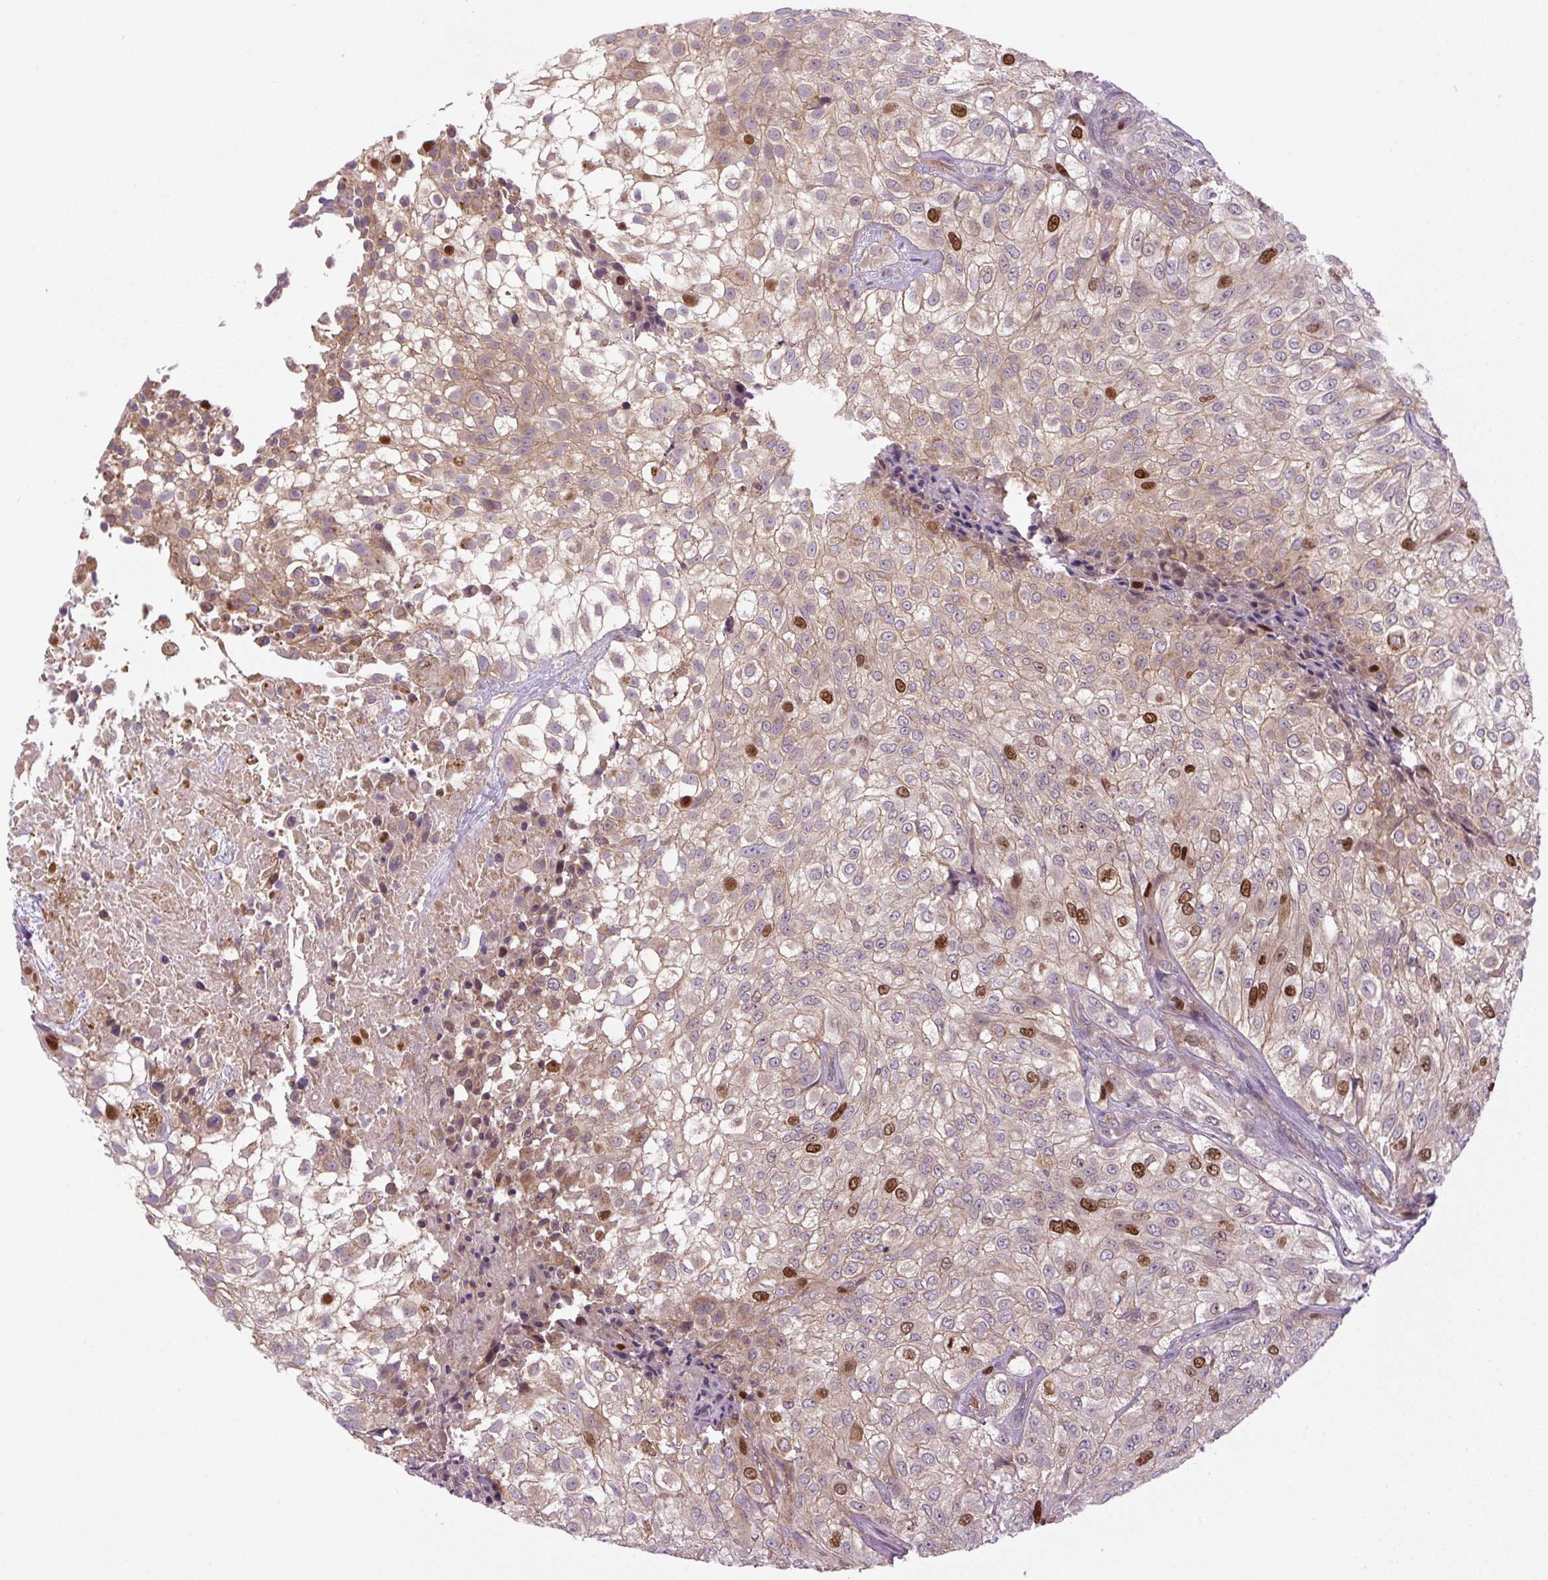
{"staining": {"intensity": "strong", "quantity": "<25%", "location": "cytoplasmic/membranous,nuclear"}, "tissue": "urothelial cancer", "cell_type": "Tumor cells", "image_type": "cancer", "snomed": [{"axis": "morphology", "description": "Urothelial carcinoma, High grade"}, {"axis": "topography", "description": "Urinary bladder"}], "caption": "Immunohistochemical staining of urothelial carcinoma (high-grade) reveals medium levels of strong cytoplasmic/membranous and nuclear protein staining in approximately <25% of tumor cells.", "gene": "KIFC1", "patient": {"sex": "male", "age": 56}}